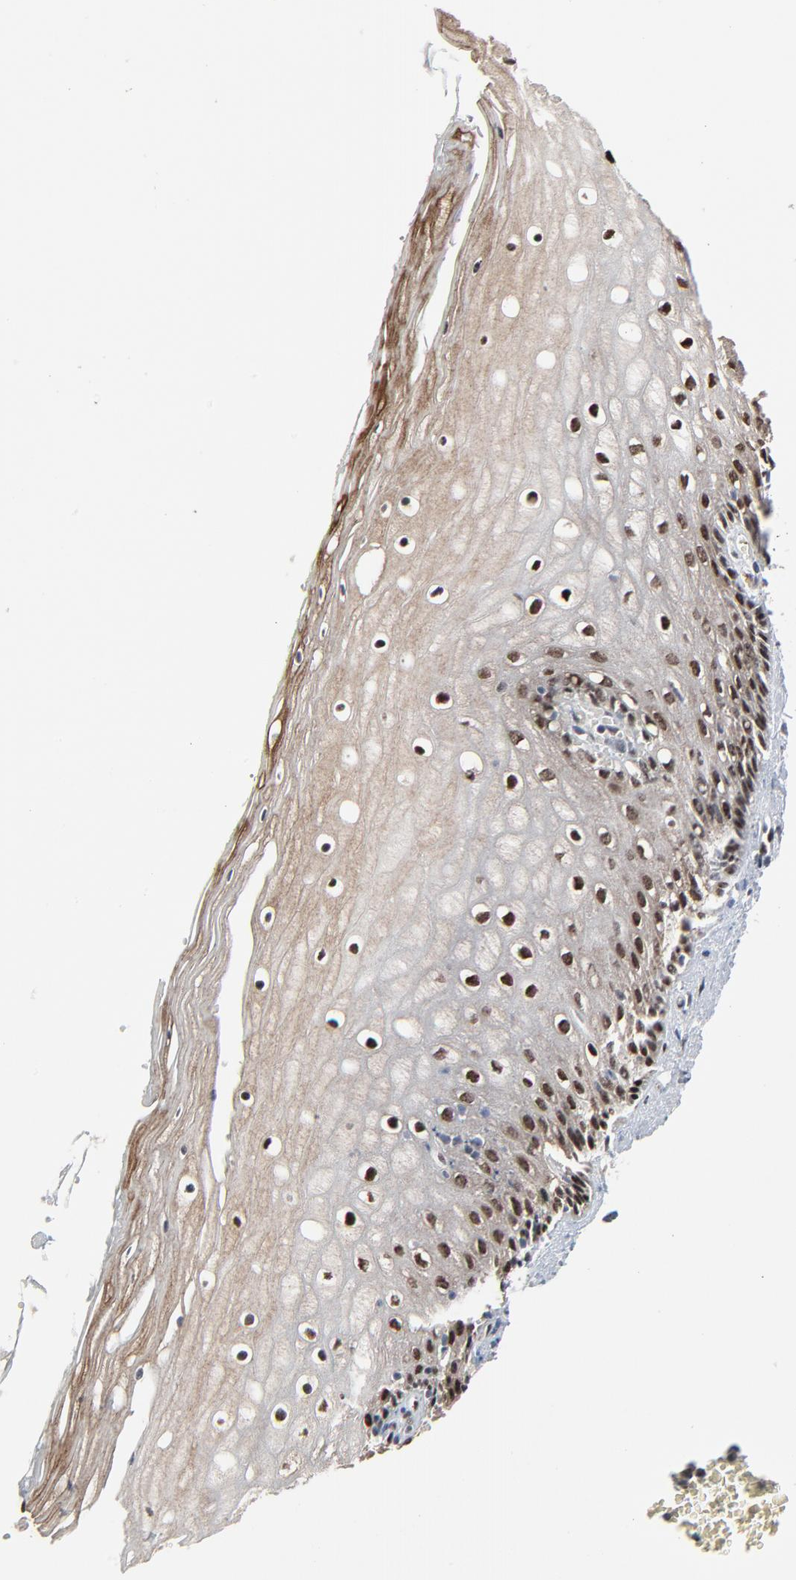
{"staining": {"intensity": "strong", "quantity": ">75%", "location": "nuclear"}, "tissue": "vagina", "cell_type": "Squamous epithelial cells", "image_type": "normal", "snomed": [{"axis": "morphology", "description": "Normal tissue, NOS"}, {"axis": "topography", "description": "Vagina"}], "caption": "Immunohistochemical staining of normal human vagina shows strong nuclear protein positivity in about >75% of squamous epithelial cells. Using DAB (brown) and hematoxylin (blue) stains, captured at high magnification using brightfield microscopy.", "gene": "MEIS2", "patient": {"sex": "female", "age": 46}}